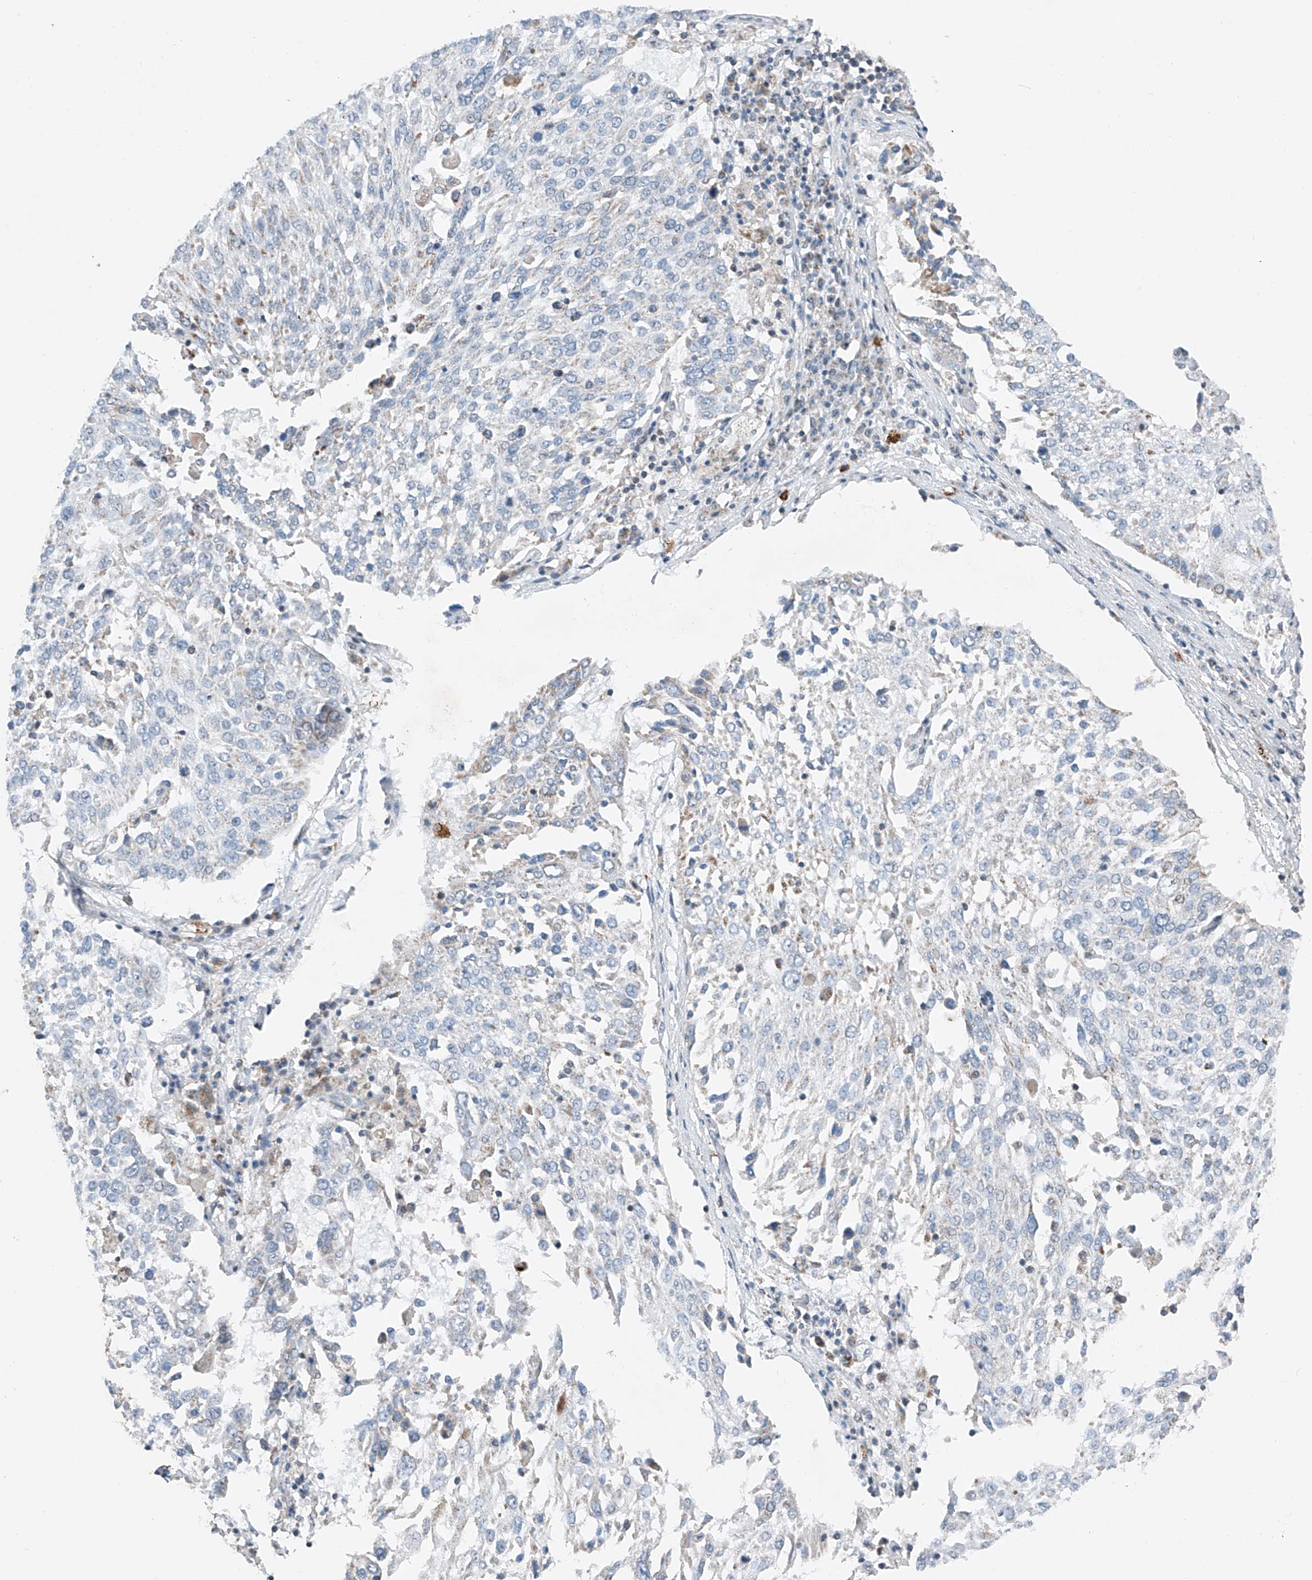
{"staining": {"intensity": "negative", "quantity": "none", "location": "none"}, "tissue": "lung cancer", "cell_type": "Tumor cells", "image_type": "cancer", "snomed": [{"axis": "morphology", "description": "Squamous cell carcinoma, NOS"}, {"axis": "topography", "description": "Lung"}], "caption": "This is an immunohistochemistry (IHC) micrograph of human lung cancer (squamous cell carcinoma). There is no expression in tumor cells.", "gene": "KLF15", "patient": {"sex": "male", "age": 65}}